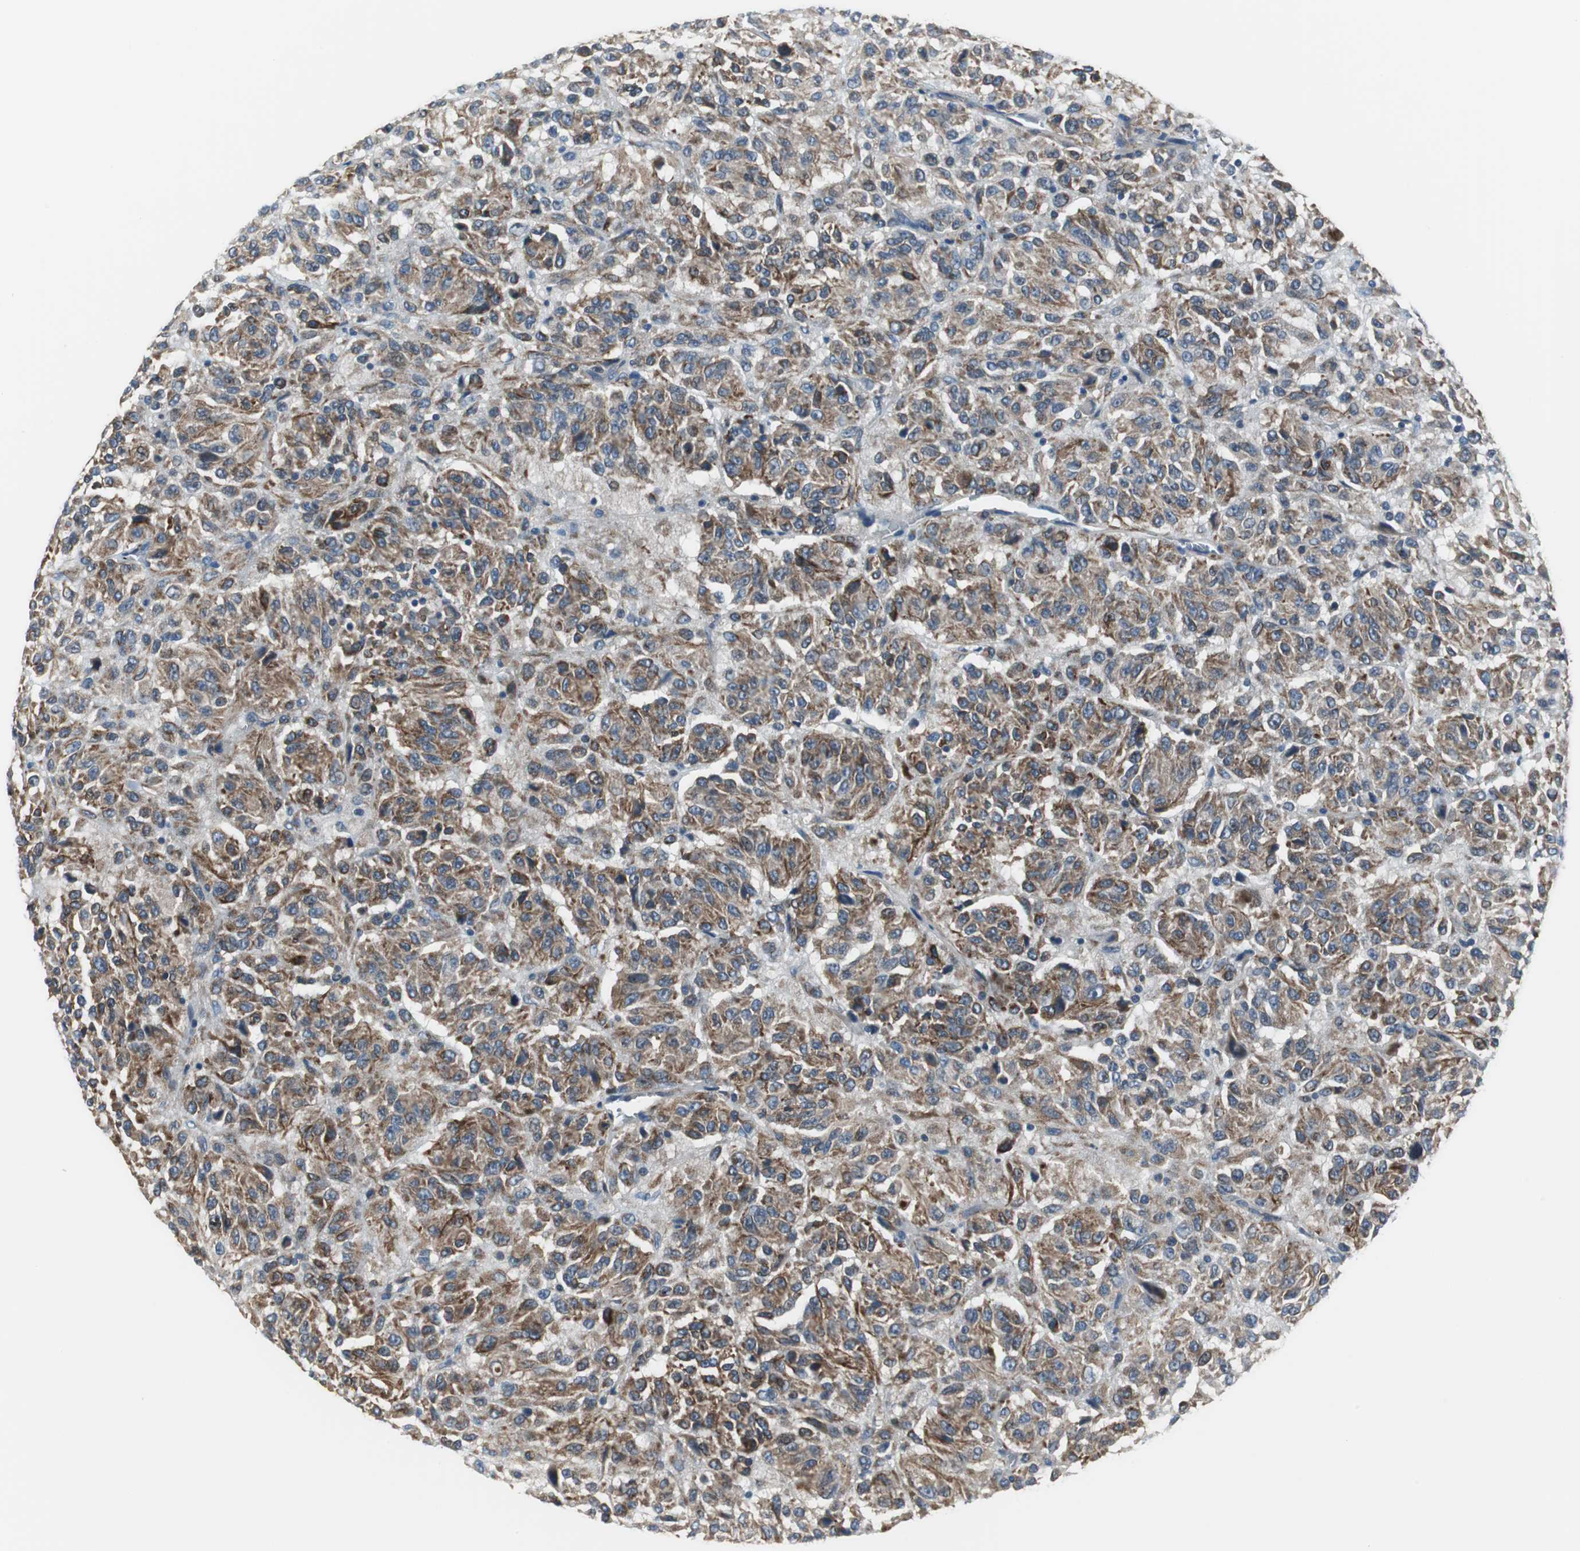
{"staining": {"intensity": "strong", "quantity": ">75%", "location": "cytoplasmic/membranous"}, "tissue": "melanoma", "cell_type": "Tumor cells", "image_type": "cancer", "snomed": [{"axis": "morphology", "description": "Malignant melanoma, Metastatic site"}, {"axis": "topography", "description": "Lung"}], "caption": "The immunohistochemical stain shows strong cytoplasmic/membranous positivity in tumor cells of melanoma tissue.", "gene": "PI4KB", "patient": {"sex": "male", "age": 64}}